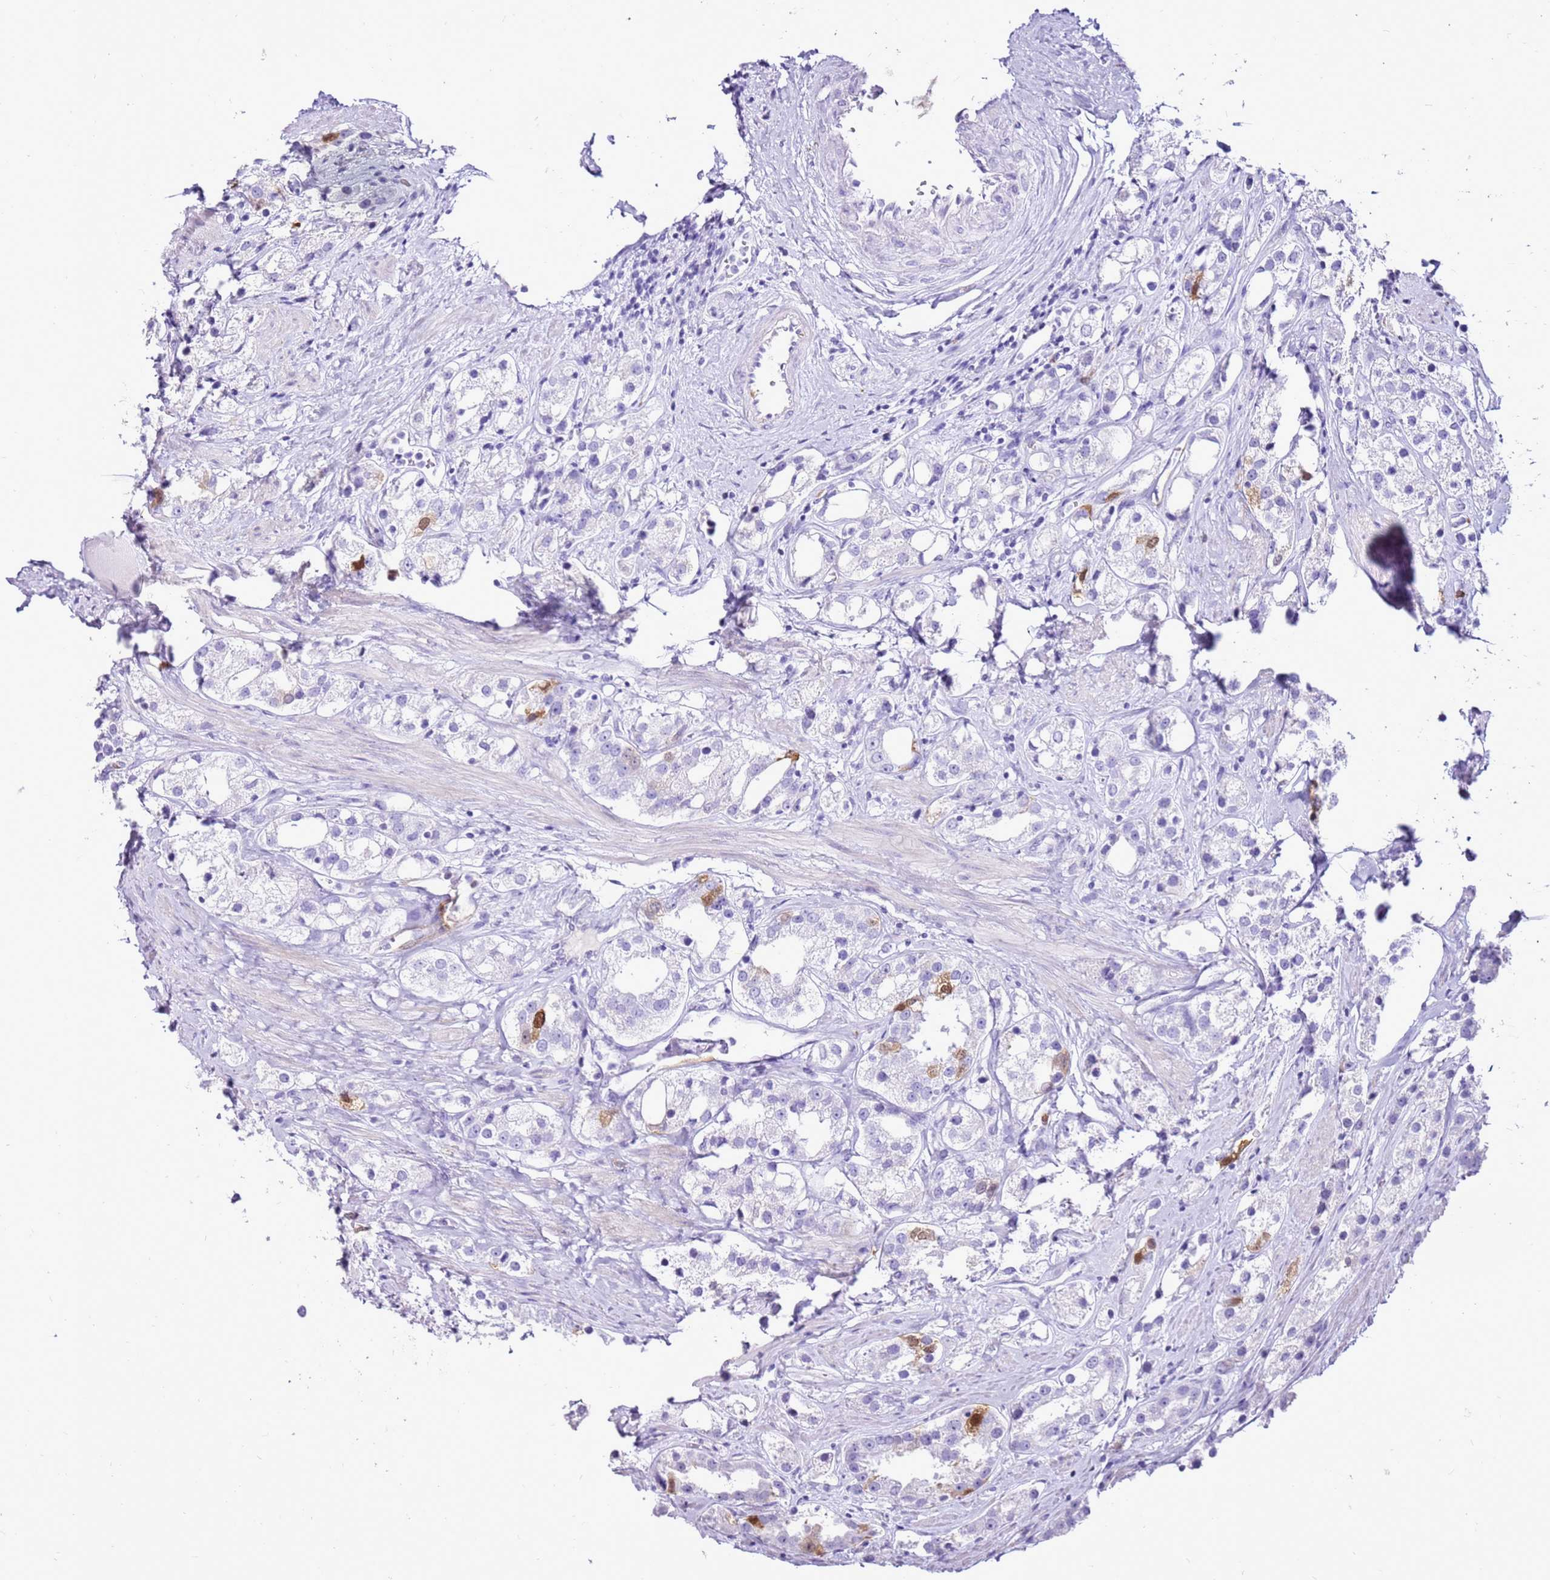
{"staining": {"intensity": "moderate", "quantity": "<25%", "location": "cytoplasmic/membranous,nuclear"}, "tissue": "prostate cancer", "cell_type": "Tumor cells", "image_type": "cancer", "snomed": [{"axis": "morphology", "description": "Adenocarcinoma, NOS"}, {"axis": "topography", "description": "Prostate"}], "caption": "Immunohistochemical staining of human prostate cancer (adenocarcinoma) displays low levels of moderate cytoplasmic/membranous and nuclear staining in about <25% of tumor cells.", "gene": "SPC25", "patient": {"sex": "male", "age": 79}}